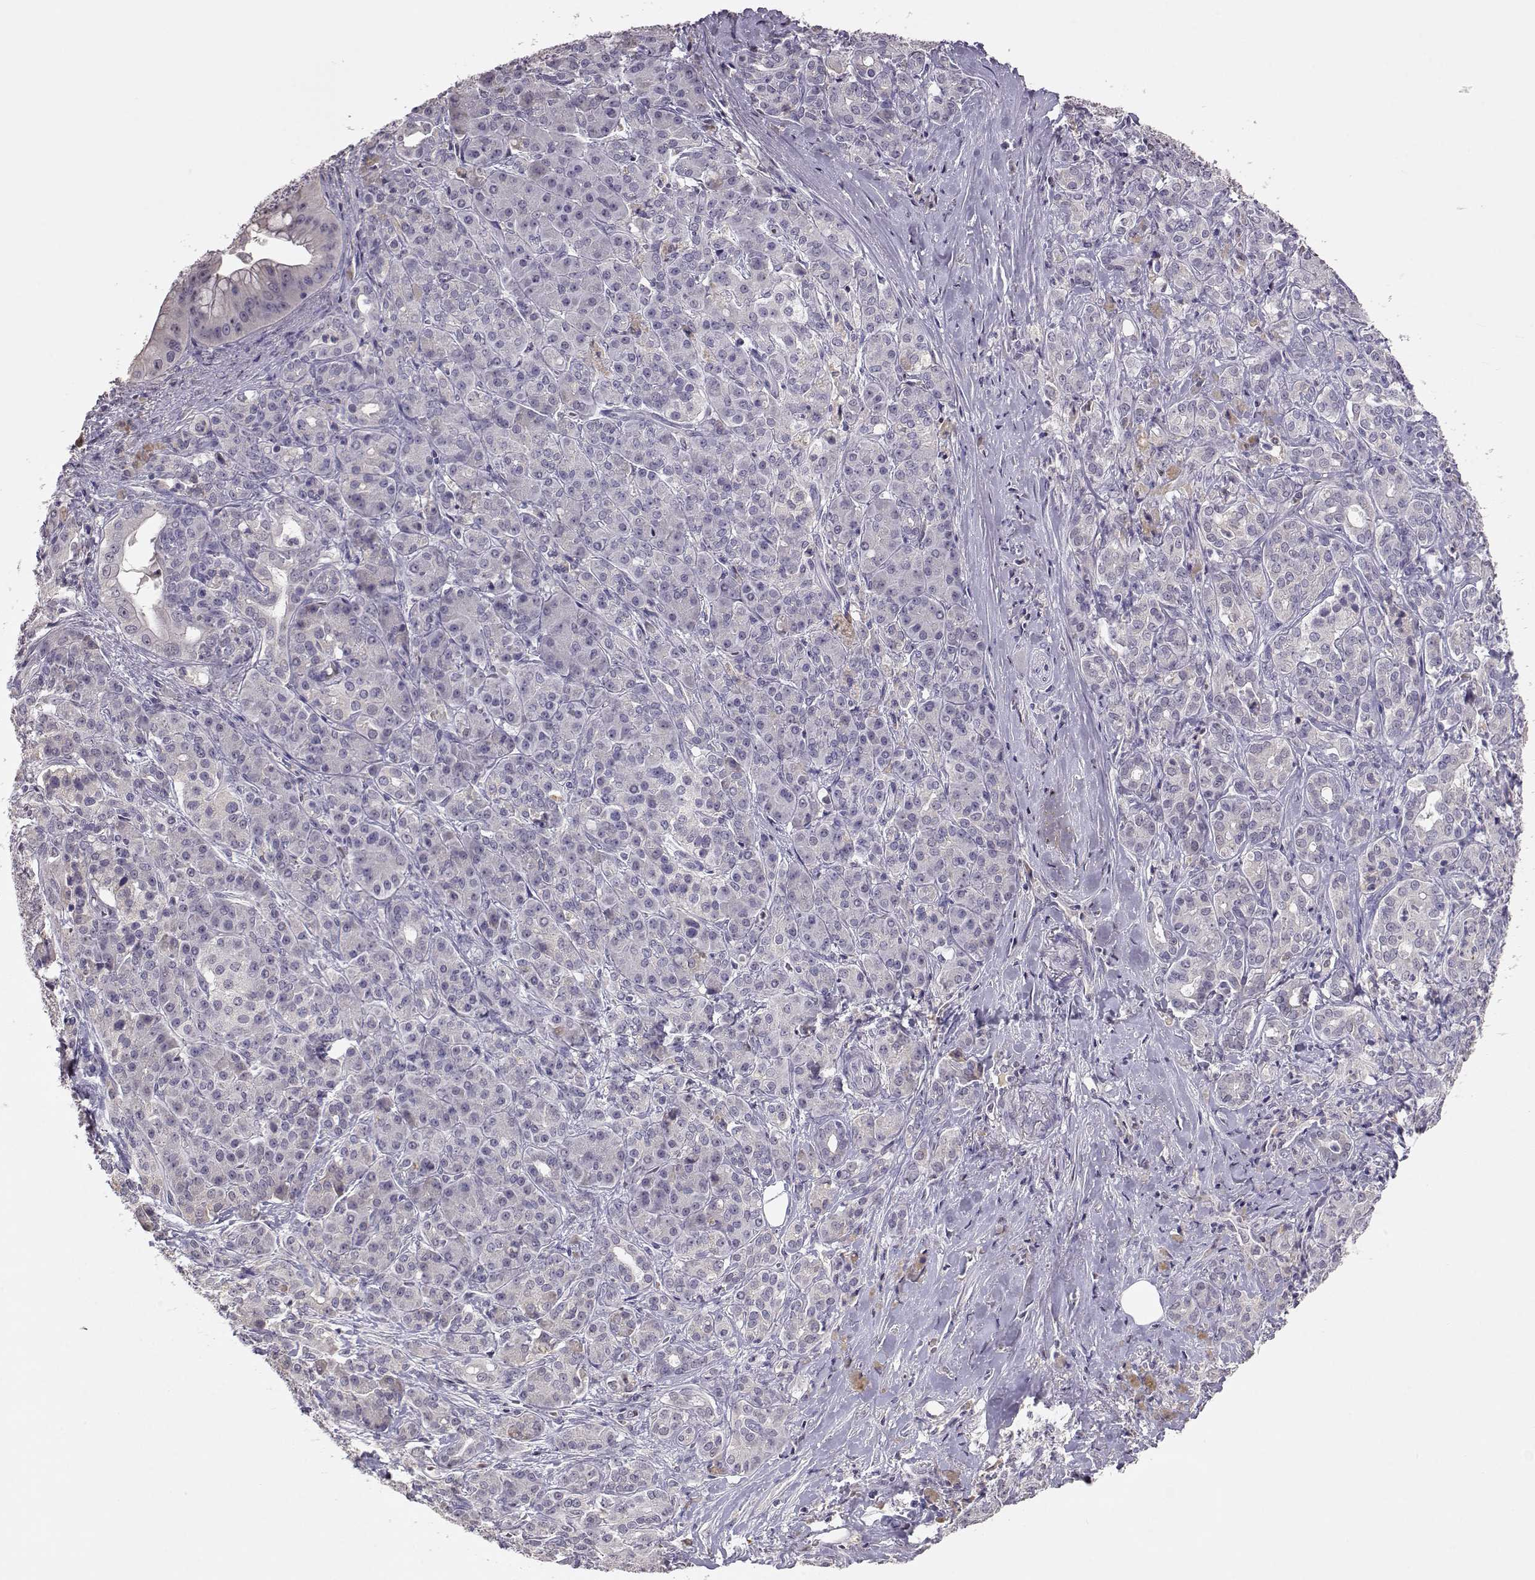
{"staining": {"intensity": "negative", "quantity": "none", "location": "none"}, "tissue": "pancreatic cancer", "cell_type": "Tumor cells", "image_type": "cancer", "snomed": [{"axis": "morphology", "description": "Normal tissue, NOS"}, {"axis": "morphology", "description": "Inflammation, NOS"}, {"axis": "morphology", "description": "Adenocarcinoma, NOS"}, {"axis": "topography", "description": "Pancreas"}], "caption": "Micrograph shows no significant protein positivity in tumor cells of pancreatic adenocarcinoma.", "gene": "TACR1", "patient": {"sex": "male", "age": 57}}